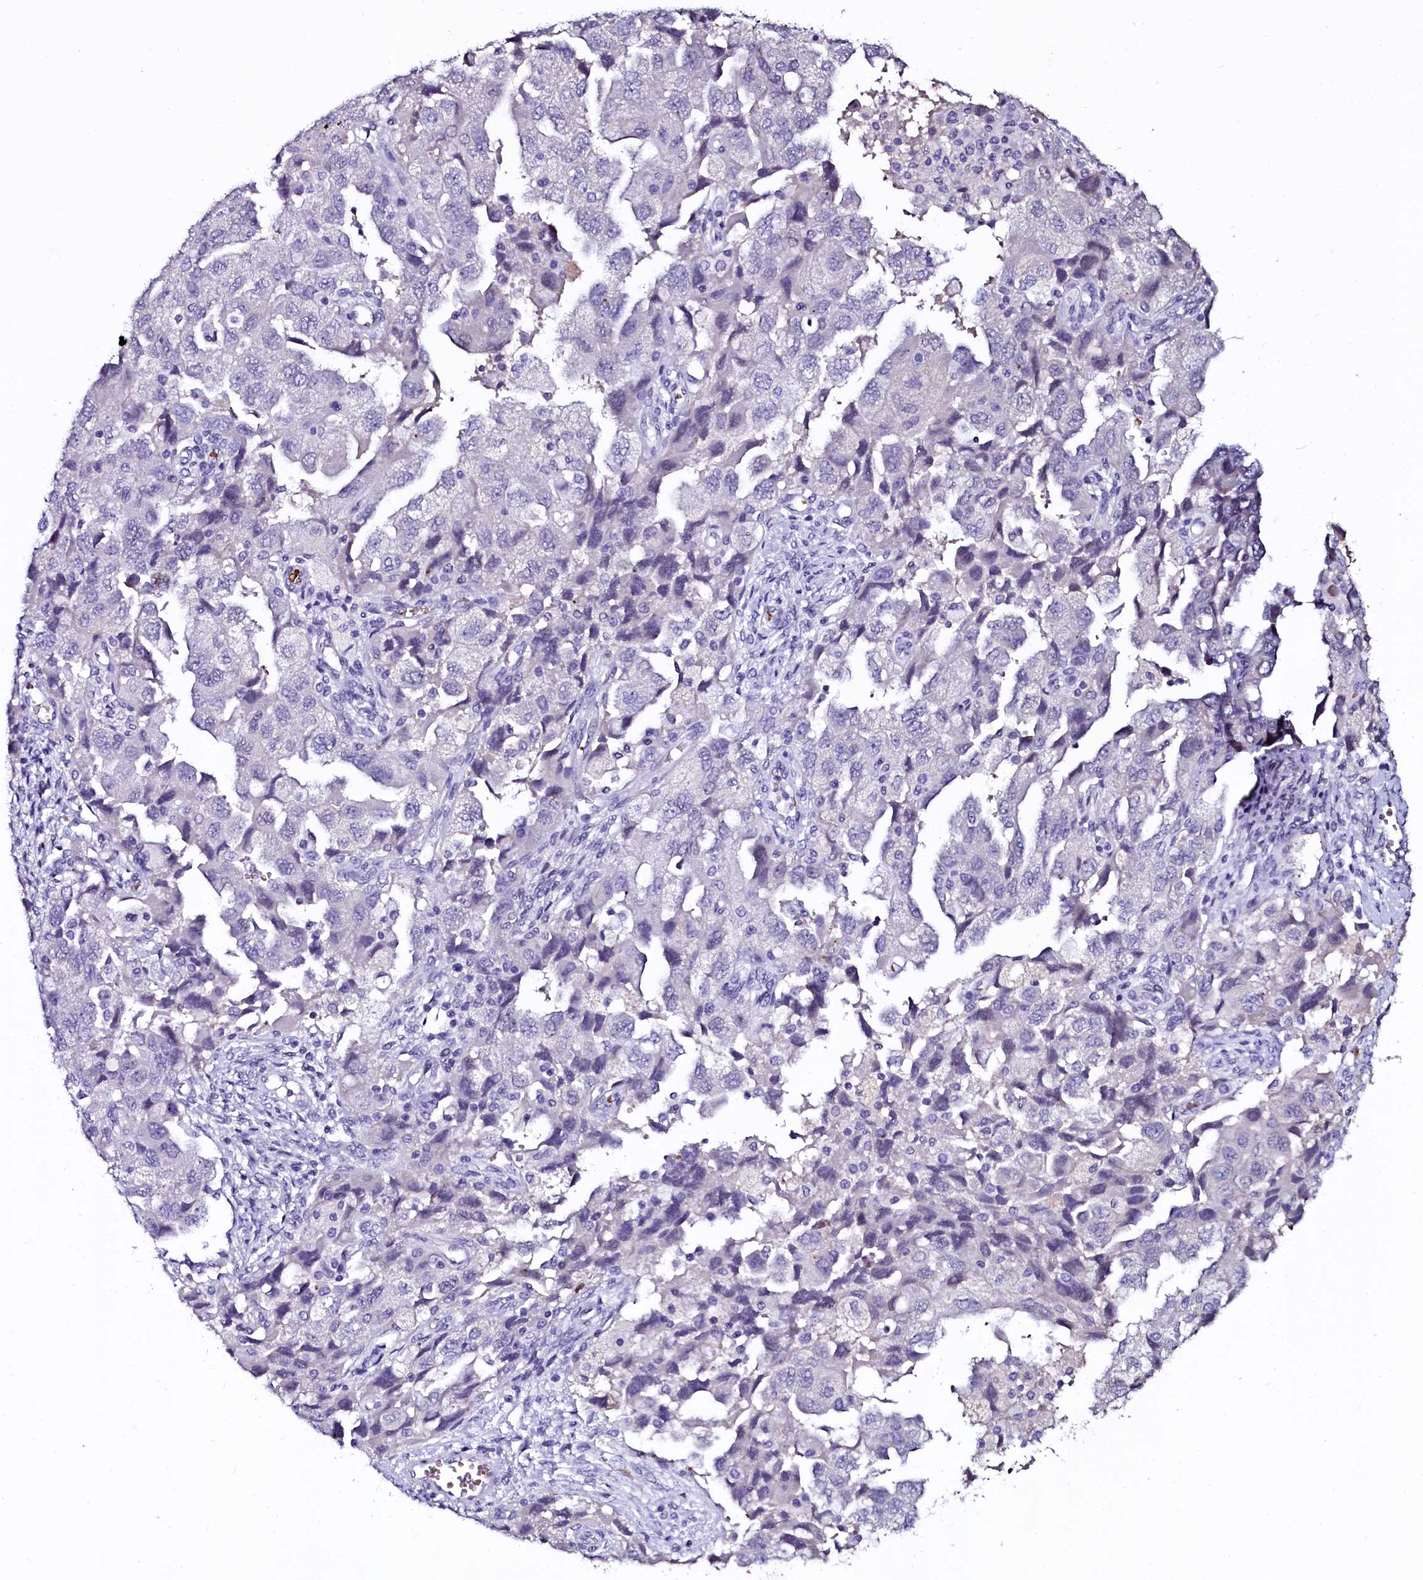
{"staining": {"intensity": "negative", "quantity": "none", "location": "none"}, "tissue": "ovarian cancer", "cell_type": "Tumor cells", "image_type": "cancer", "snomed": [{"axis": "morphology", "description": "Carcinoma, NOS"}, {"axis": "morphology", "description": "Cystadenocarcinoma, serous, NOS"}, {"axis": "topography", "description": "Ovary"}], "caption": "Tumor cells are negative for brown protein staining in ovarian carcinoma.", "gene": "CTDSPL2", "patient": {"sex": "female", "age": 69}}